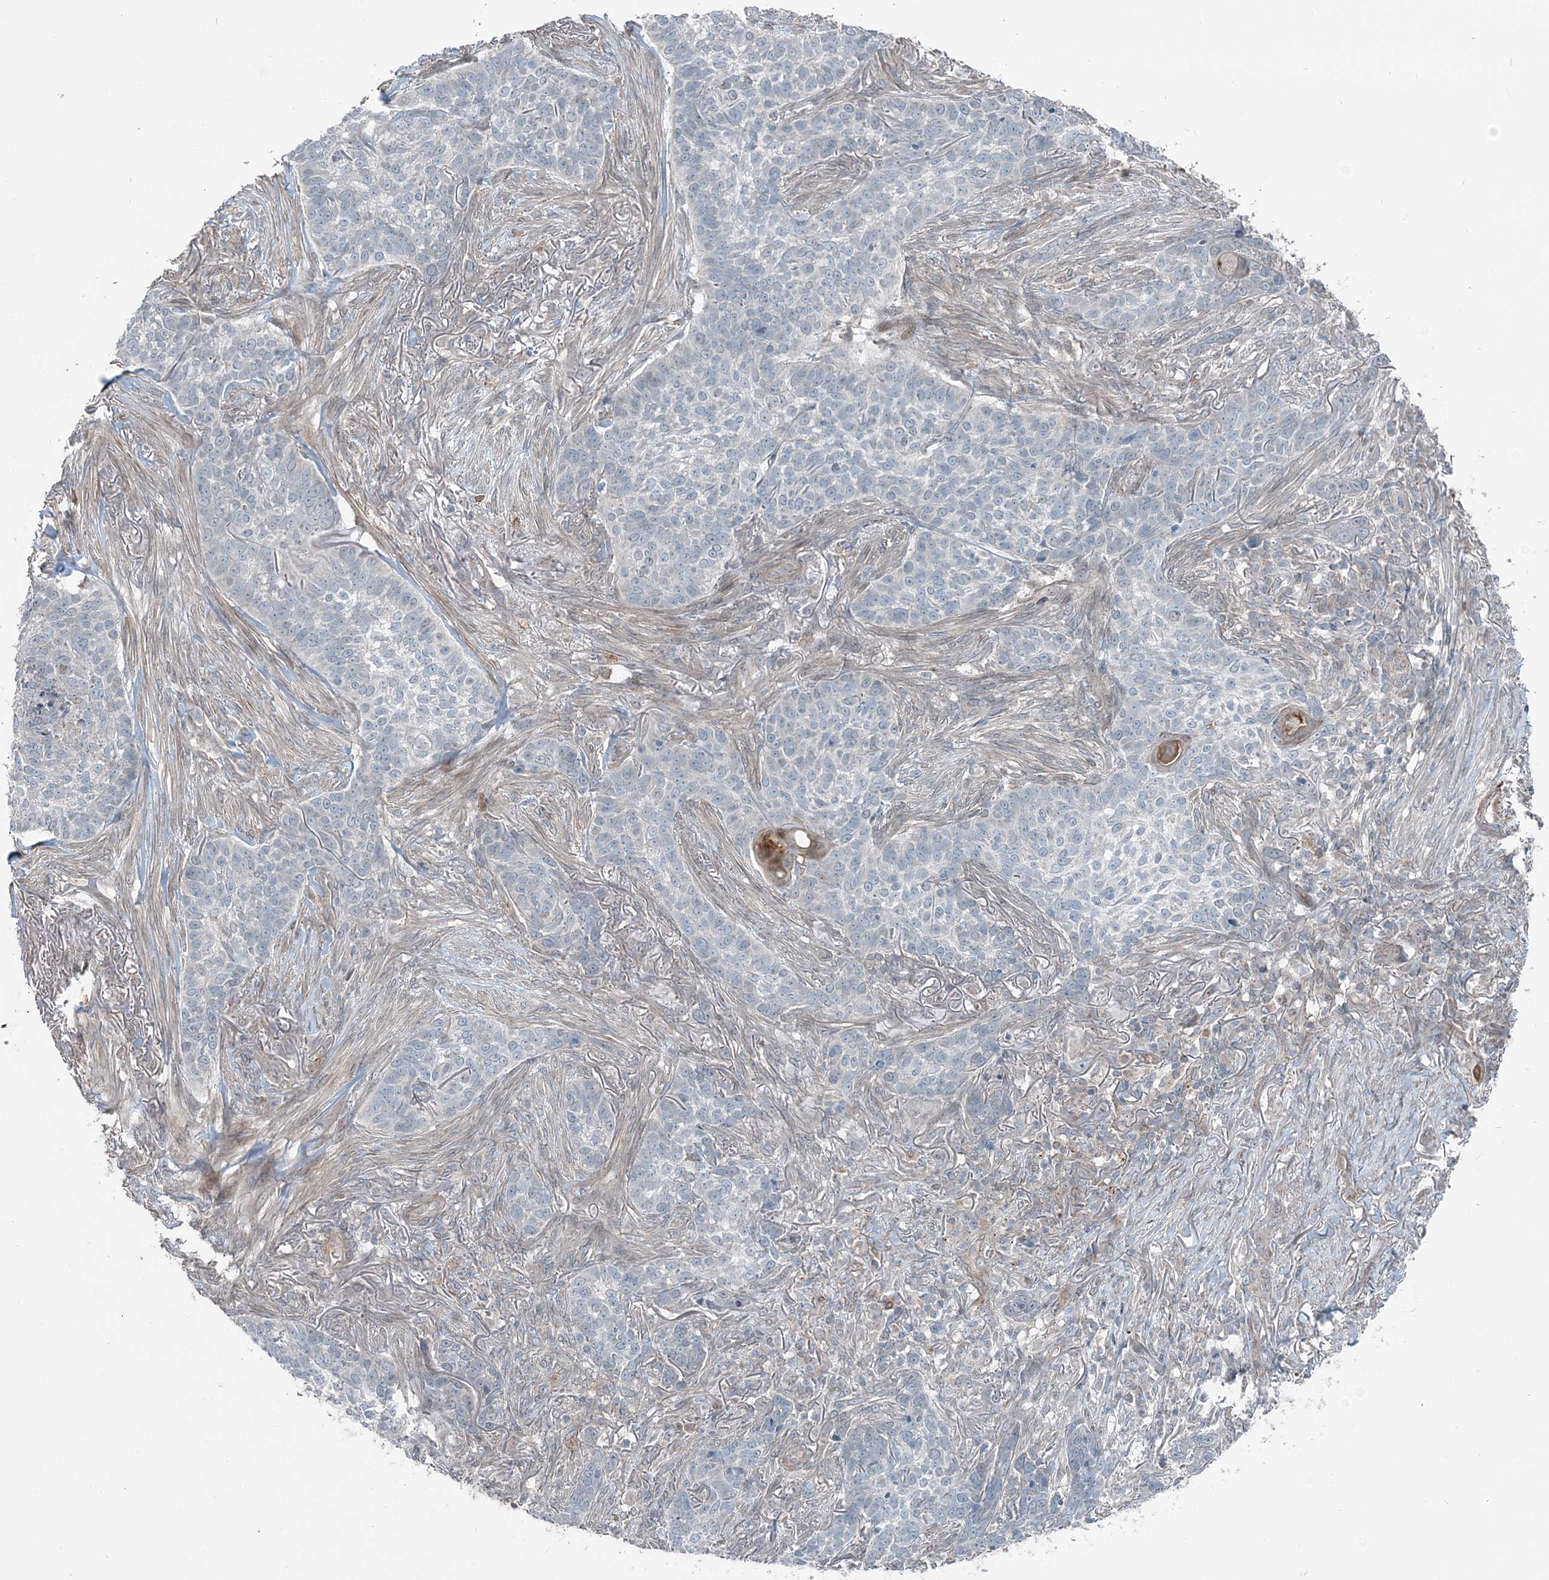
{"staining": {"intensity": "negative", "quantity": "none", "location": "none"}, "tissue": "skin cancer", "cell_type": "Tumor cells", "image_type": "cancer", "snomed": [{"axis": "morphology", "description": "Basal cell carcinoma"}, {"axis": "topography", "description": "Skin"}], "caption": "Immunohistochemical staining of human skin basal cell carcinoma exhibits no significant staining in tumor cells.", "gene": "FBXL17", "patient": {"sex": "male", "age": 85}}